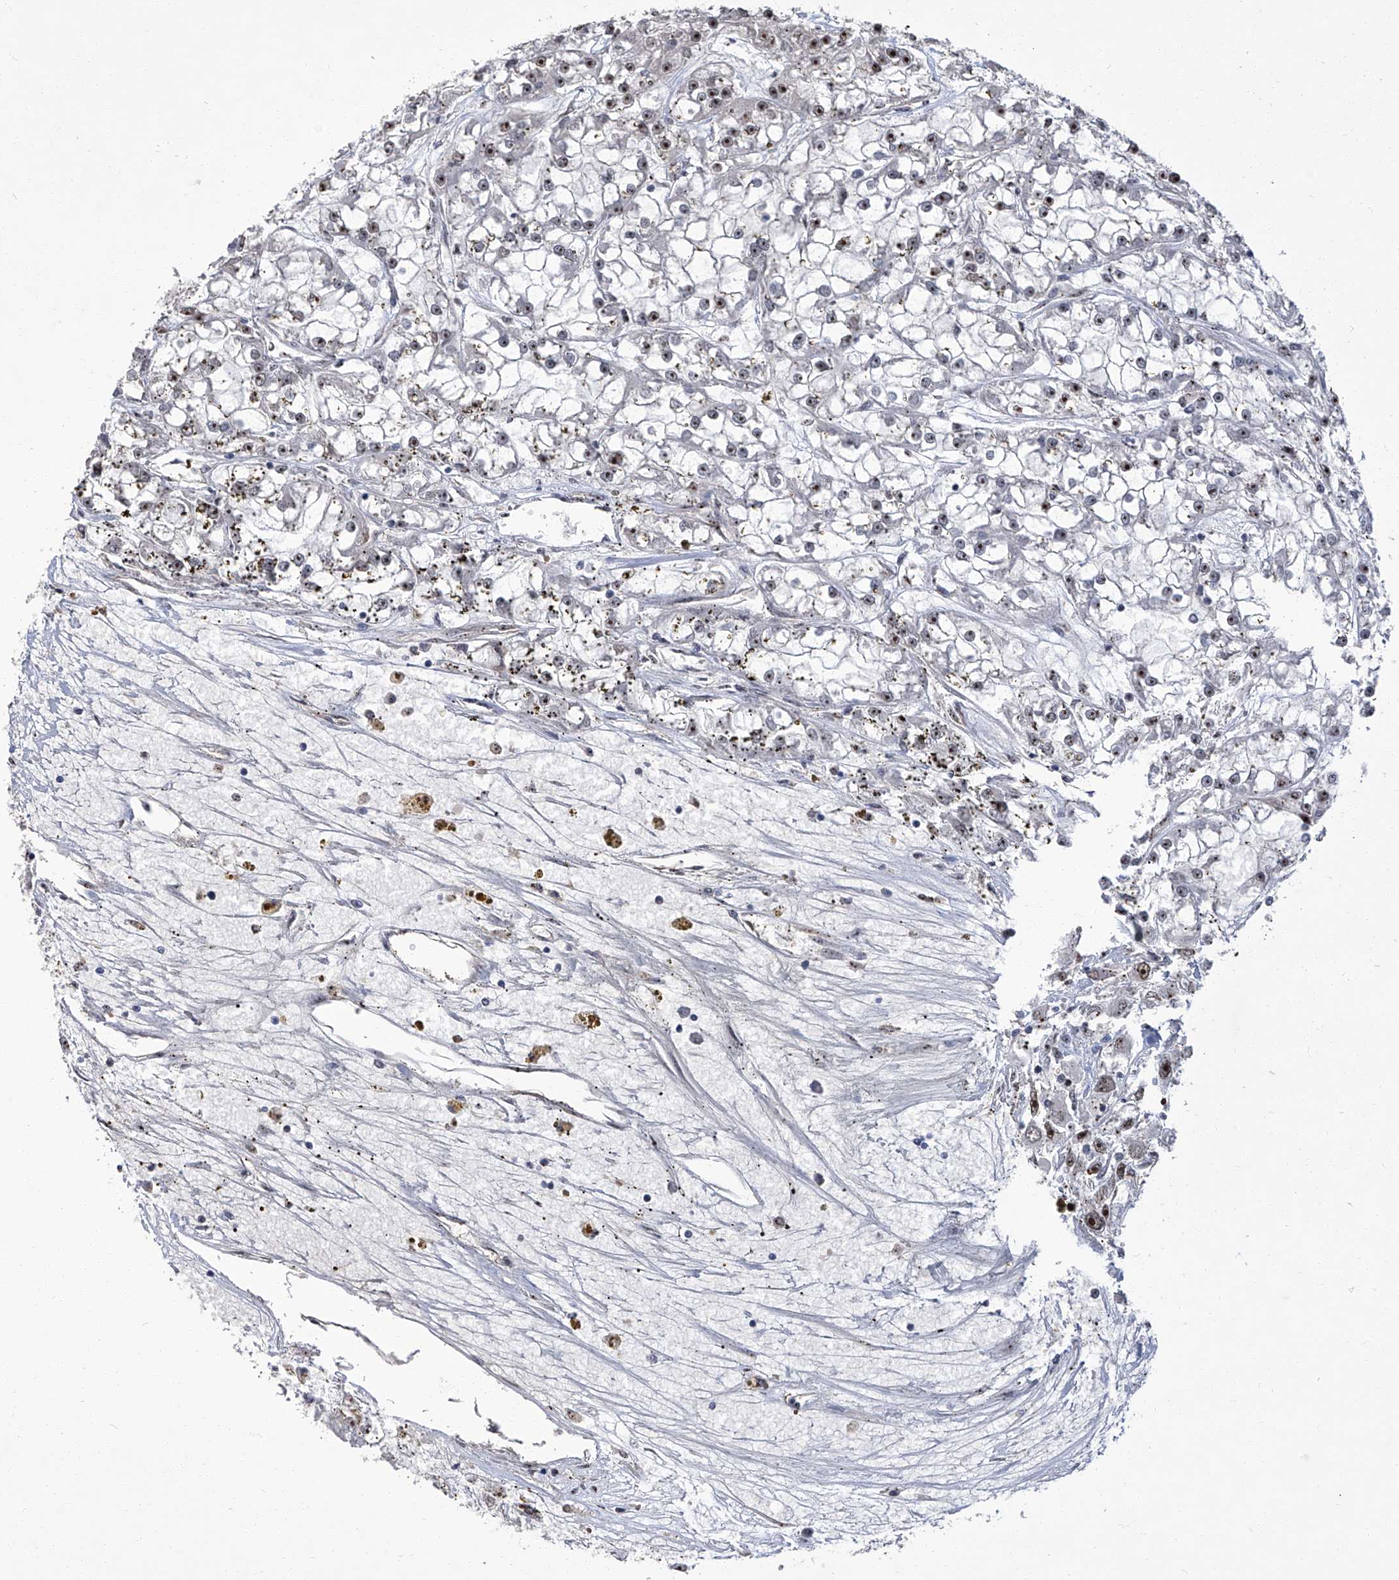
{"staining": {"intensity": "weak", "quantity": "25%-75%", "location": "nuclear"}, "tissue": "renal cancer", "cell_type": "Tumor cells", "image_type": "cancer", "snomed": [{"axis": "morphology", "description": "Adenocarcinoma, NOS"}, {"axis": "topography", "description": "Kidney"}], "caption": "Immunohistochemistry (IHC) micrograph of human adenocarcinoma (renal) stained for a protein (brown), which exhibits low levels of weak nuclear expression in about 25%-75% of tumor cells.", "gene": "CMTR1", "patient": {"sex": "female", "age": 52}}